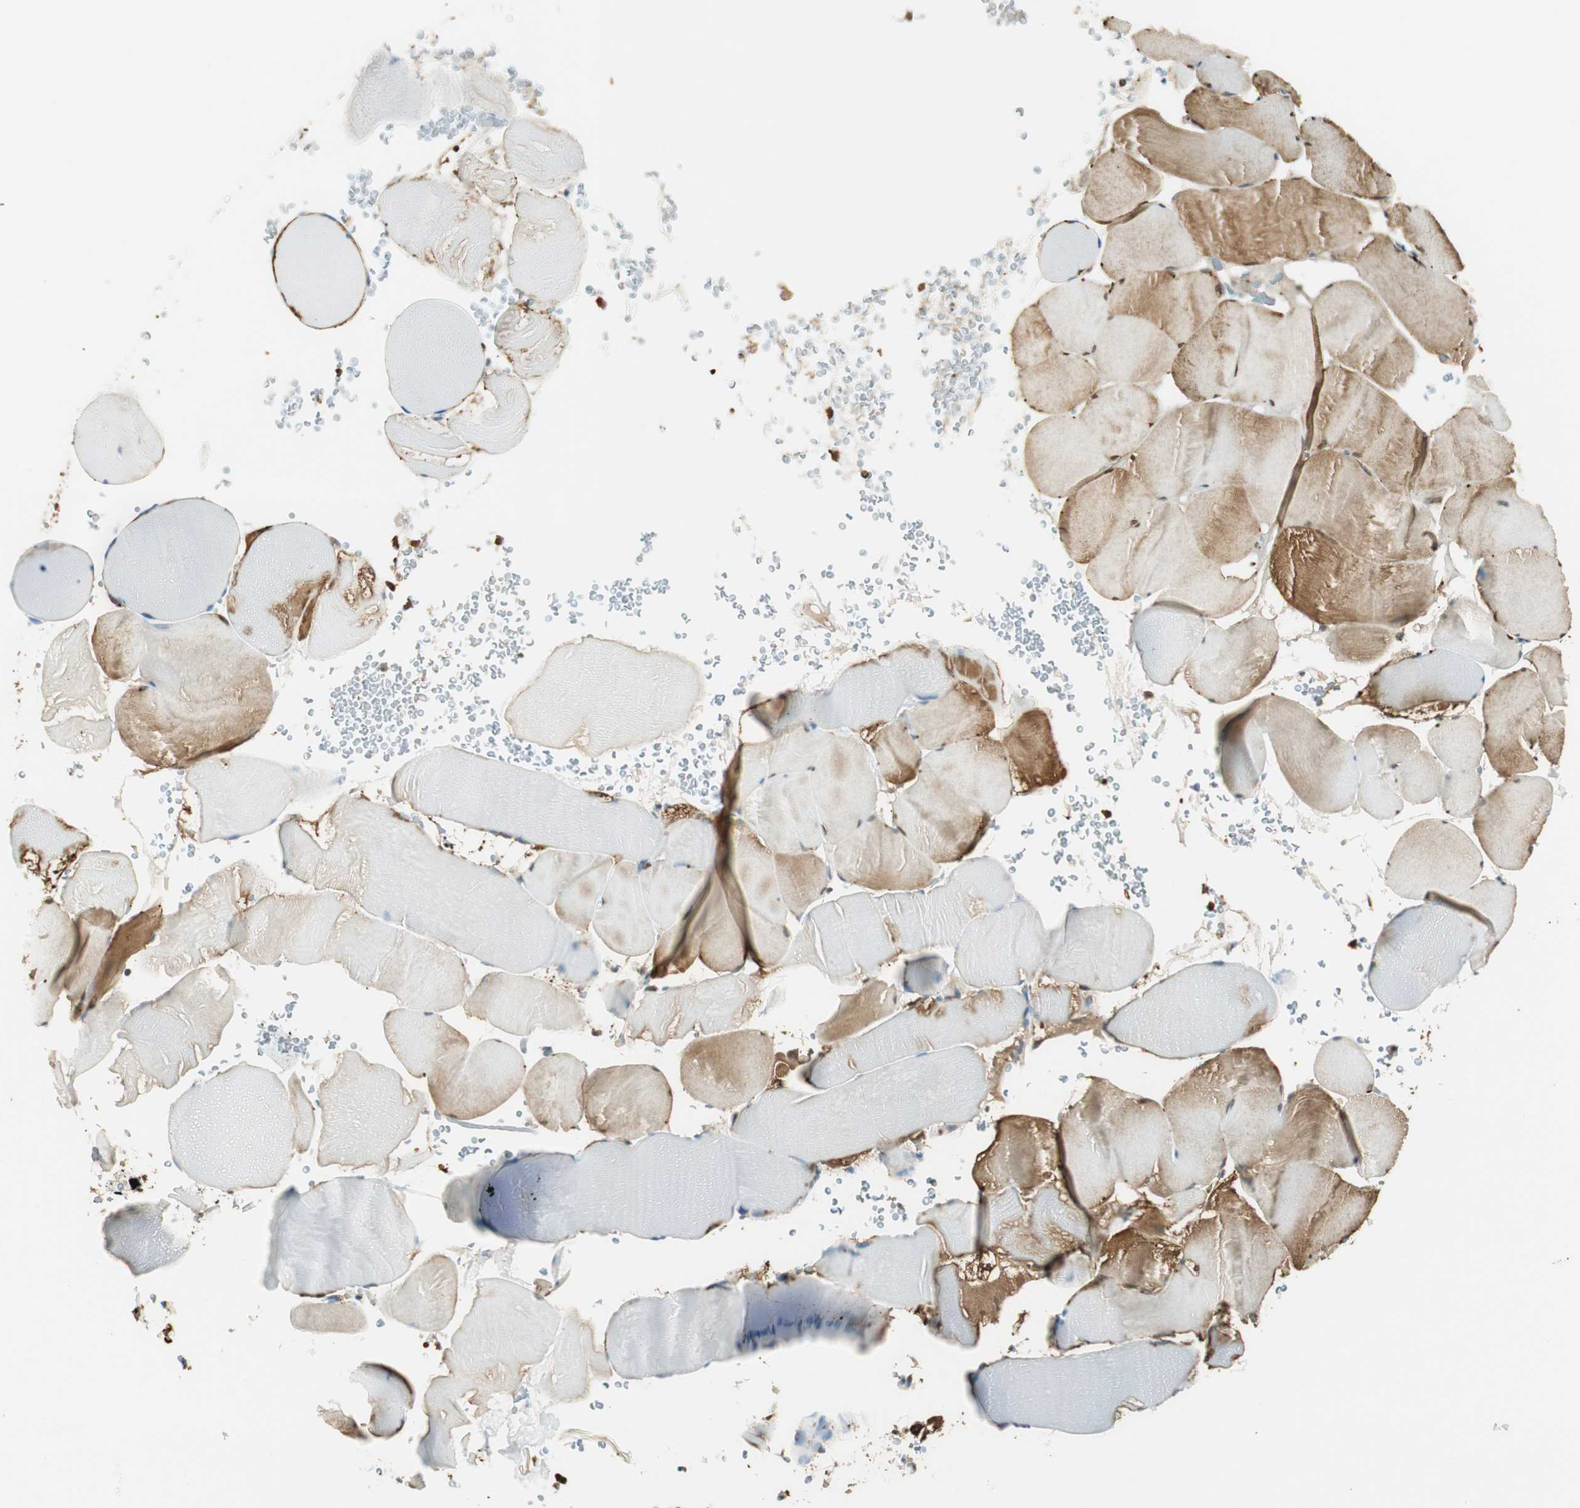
{"staining": {"intensity": "moderate", "quantity": "25%-75%", "location": "cytoplasmic/membranous,nuclear"}, "tissue": "skeletal muscle", "cell_type": "Myocytes", "image_type": "normal", "snomed": [{"axis": "morphology", "description": "Normal tissue, NOS"}, {"axis": "topography", "description": "Skeletal muscle"}], "caption": "IHC of benign human skeletal muscle reveals medium levels of moderate cytoplasmic/membranous,nuclear positivity in about 25%-75% of myocytes. Nuclei are stained in blue.", "gene": "ENSG00000268870", "patient": {"sex": "male", "age": 62}}